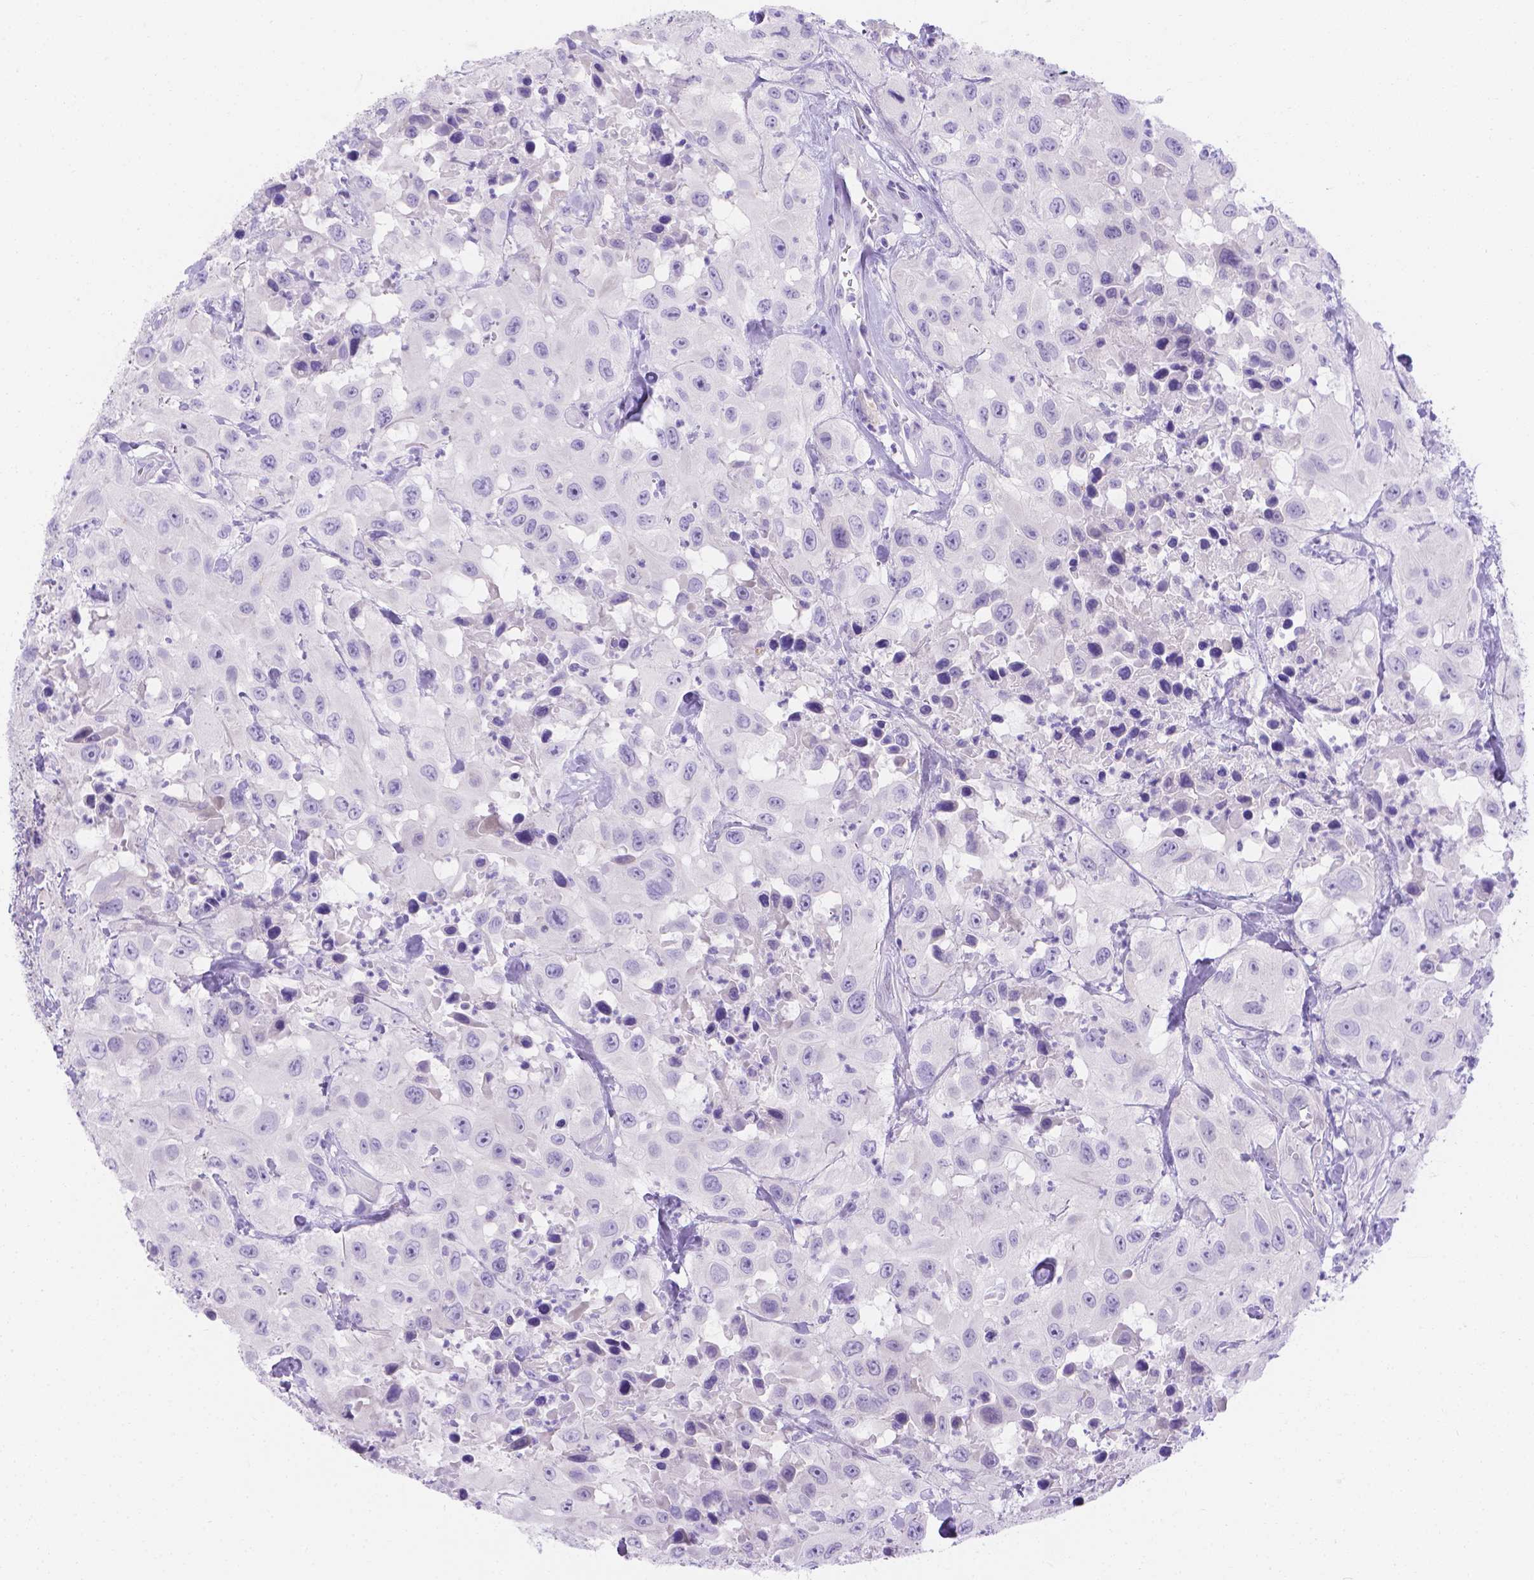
{"staining": {"intensity": "negative", "quantity": "none", "location": "none"}, "tissue": "urothelial cancer", "cell_type": "Tumor cells", "image_type": "cancer", "snomed": [{"axis": "morphology", "description": "Urothelial carcinoma, High grade"}, {"axis": "topography", "description": "Urinary bladder"}], "caption": "This image is of urothelial carcinoma (high-grade) stained with IHC to label a protein in brown with the nuclei are counter-stained blue. There is no expression in tumor cells. (DAB IHC with hematoxylin counter stain).", "gene": "MLN", "patient": {"sex": "male", "age": 79}}